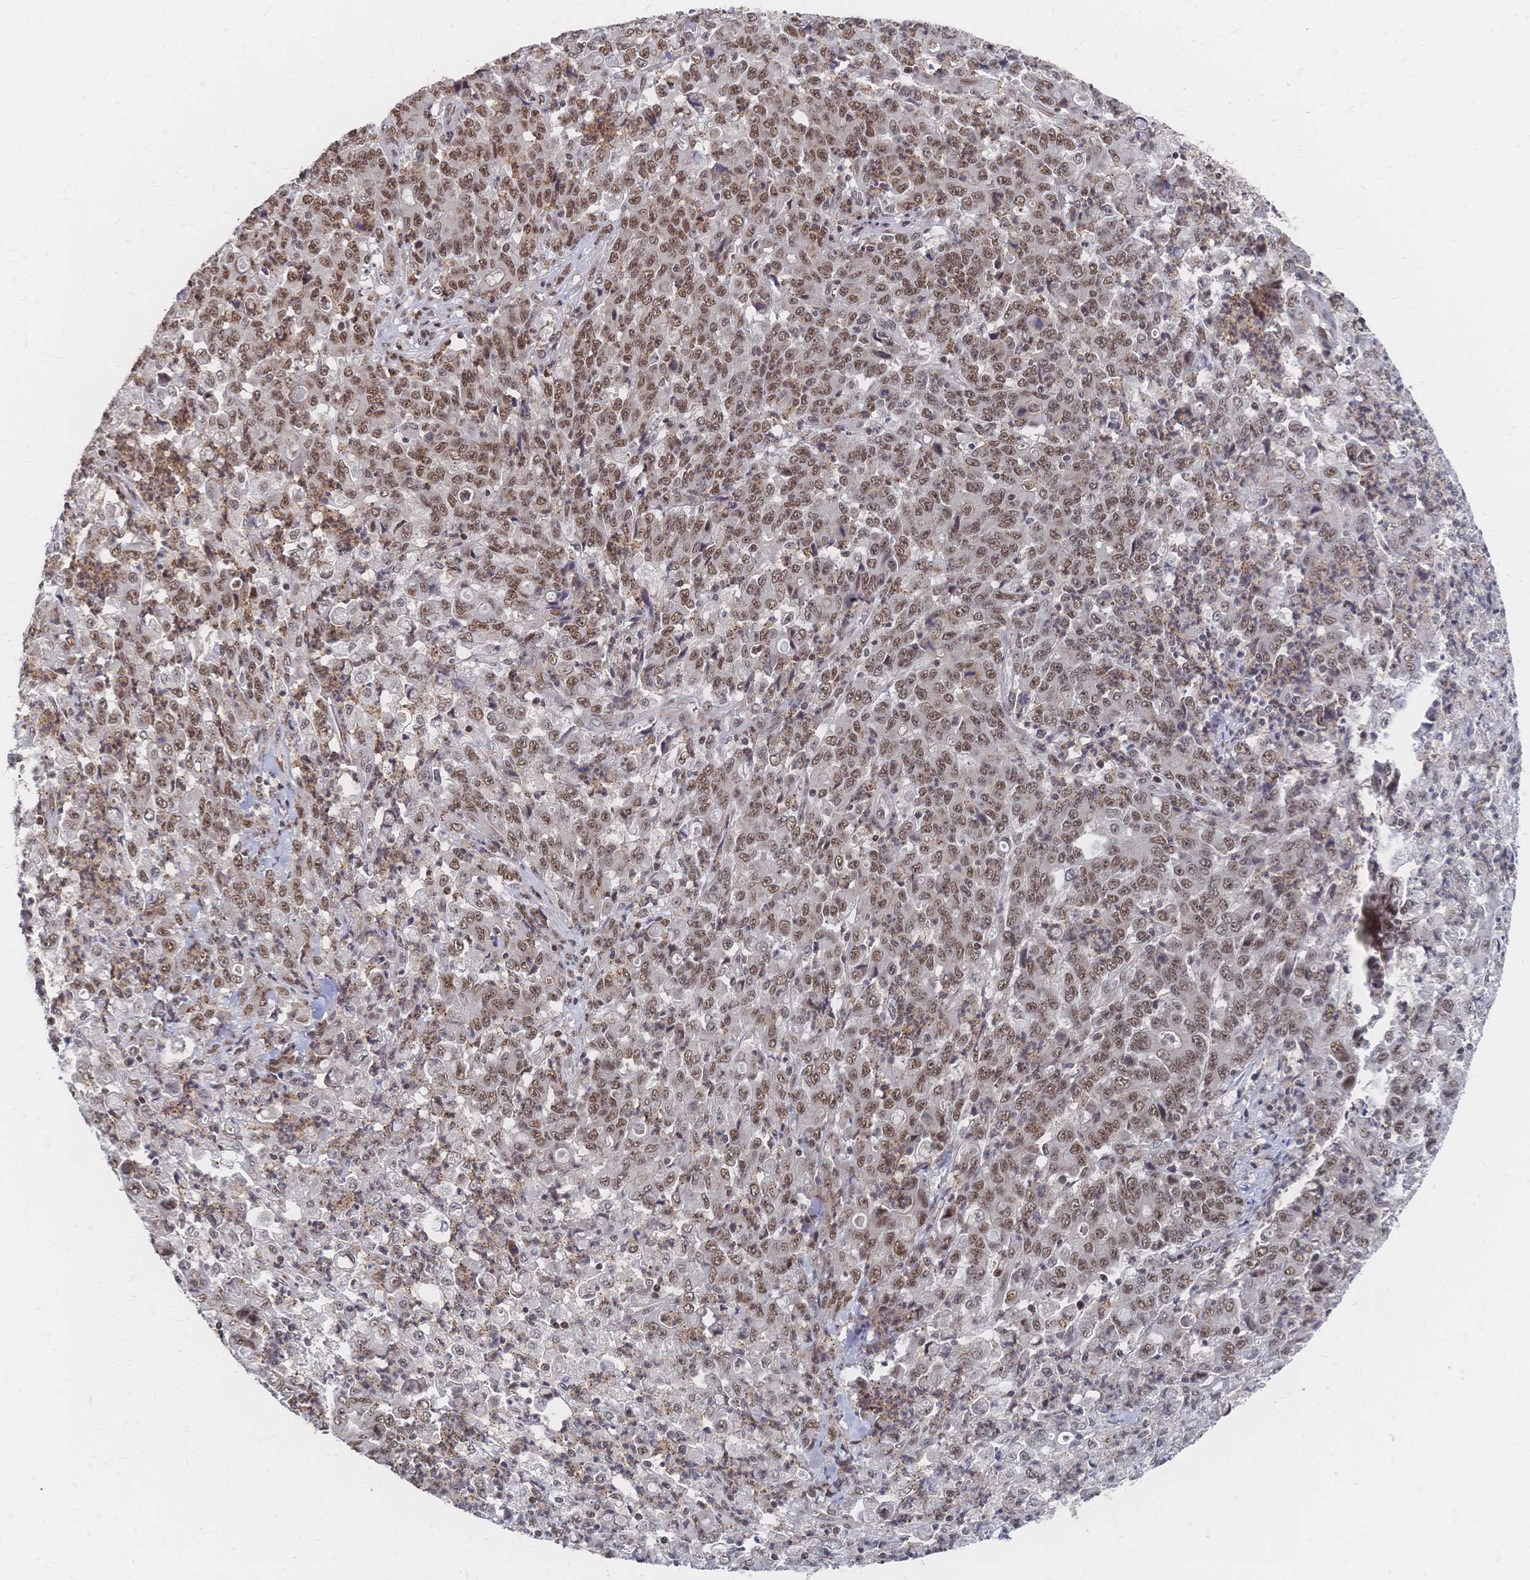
{"staining": {"intensity": "moderate", "quantity": ">75%", "location": "nuclear"}, "tissue": "stomach cancer", "cell_type": "Tumor cells", "image_type": "cancer", "snomed": [{"axis": "morphology", "description": "Adenocarcinoma, NOS"}, {"axis": "topography", "description": "Stomach, lower"}], "caption": "Immunohistochemistry staining of adenocarcinoma (stomach), which demonstrates medium levels of moderate nuclear positivity in about >75% of tumor cells indicating moderate nuclear protein positivity. The staining was performed using DAB (brown) for protein detection and nuclei were counterstained in hematoxylin (blue).", "gene": "NELFA", "patient": {"sex": "female", "age": 71}}